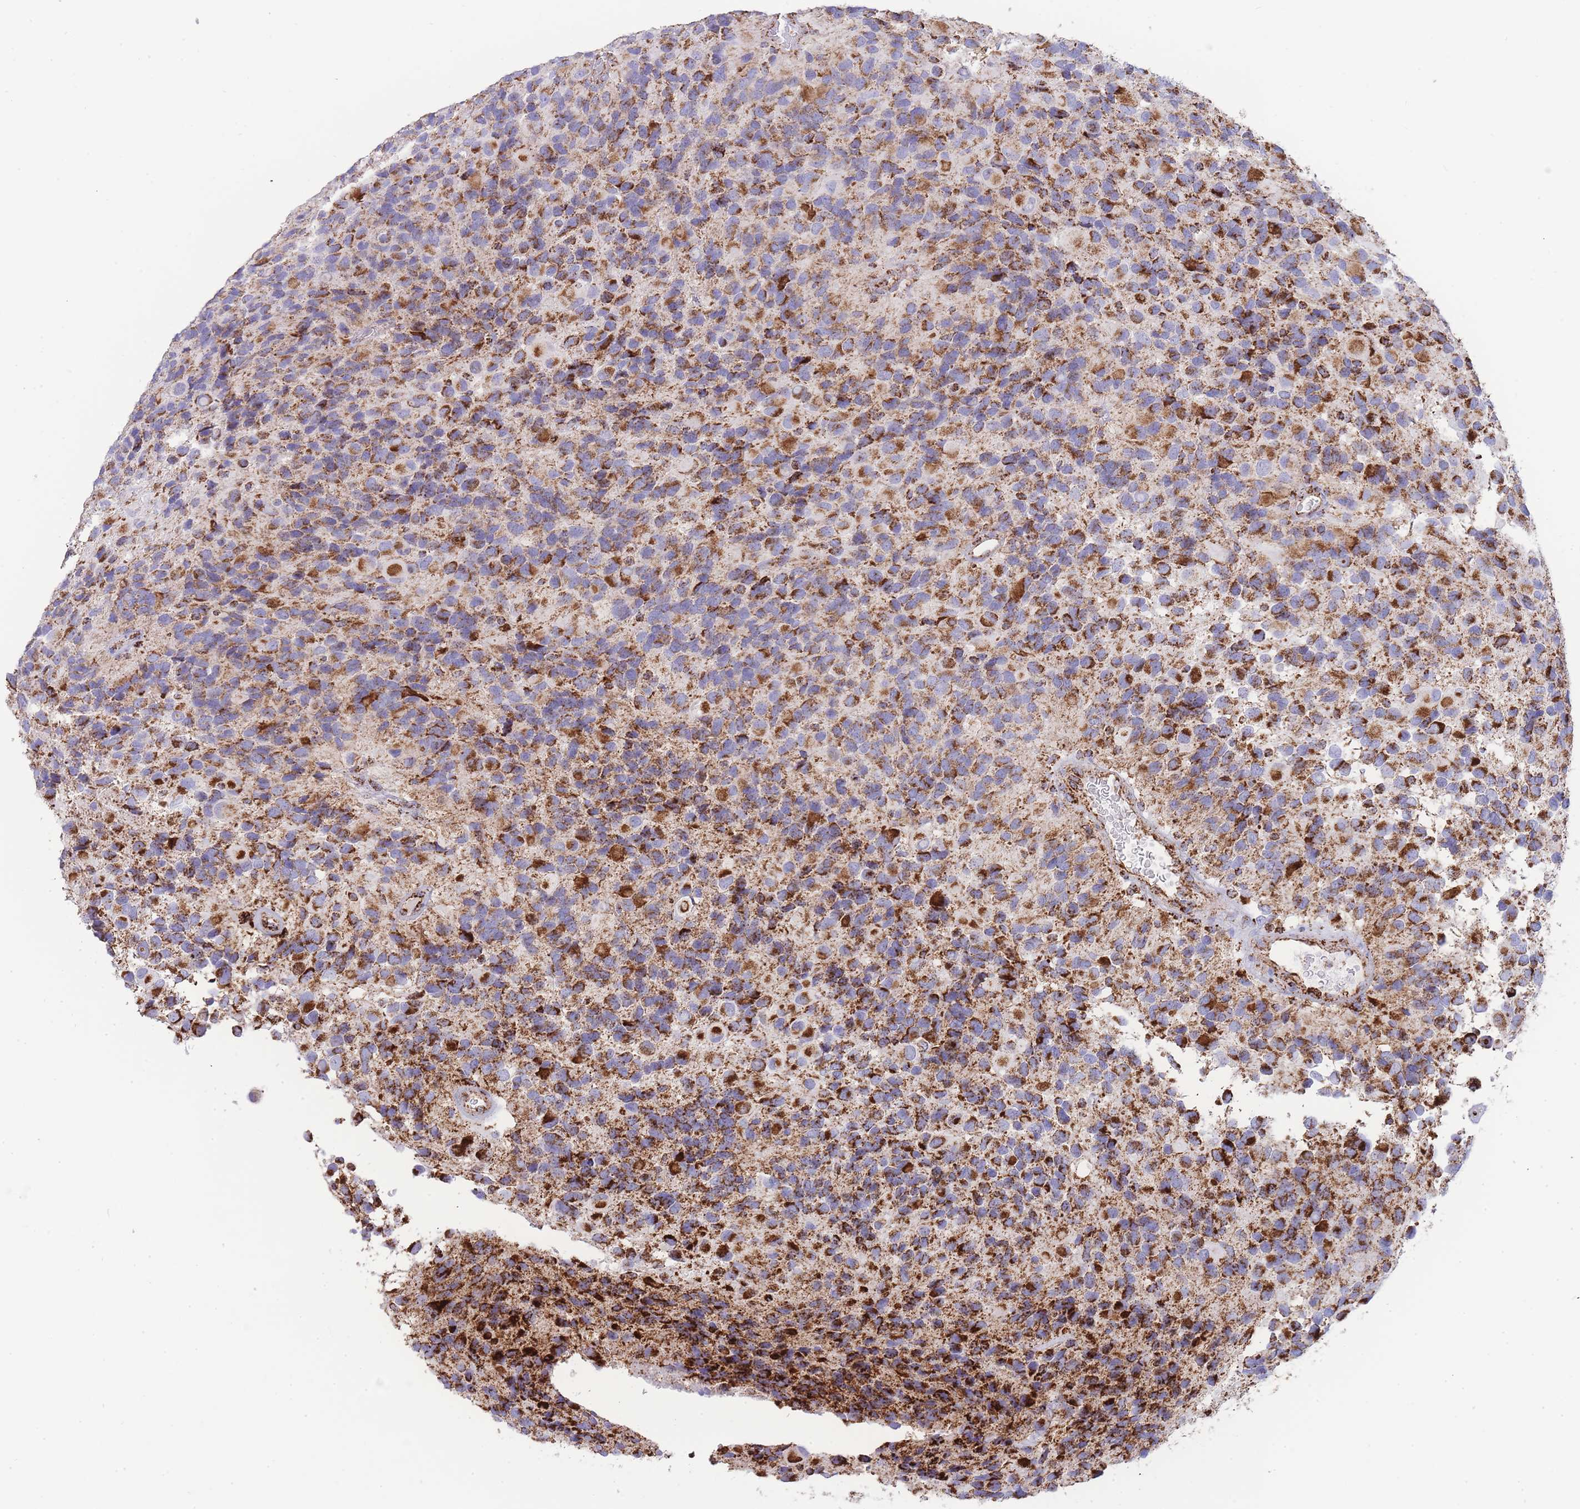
{"staining": {"intensity": "strong", "quantity": ">75%", "location": "cytoplasmic/membranous"}, "tissue": "glioma", "cell_type": "Tumor cells", "image_type": "cancer", "snomed": [{"axis": "morphology", "description": "Glioma, malignant, High grade"}, {"axis": "topography", "description": "Brain"}], "caption": "The photomicrograph exhibits a brown stain indicating the presence of a protein in the cytoplasmic/membranous of tumor cells in malignant glioma (high-grade).", "gene": "GSTM1", "patient": {"sex": "male", "age": 77}}